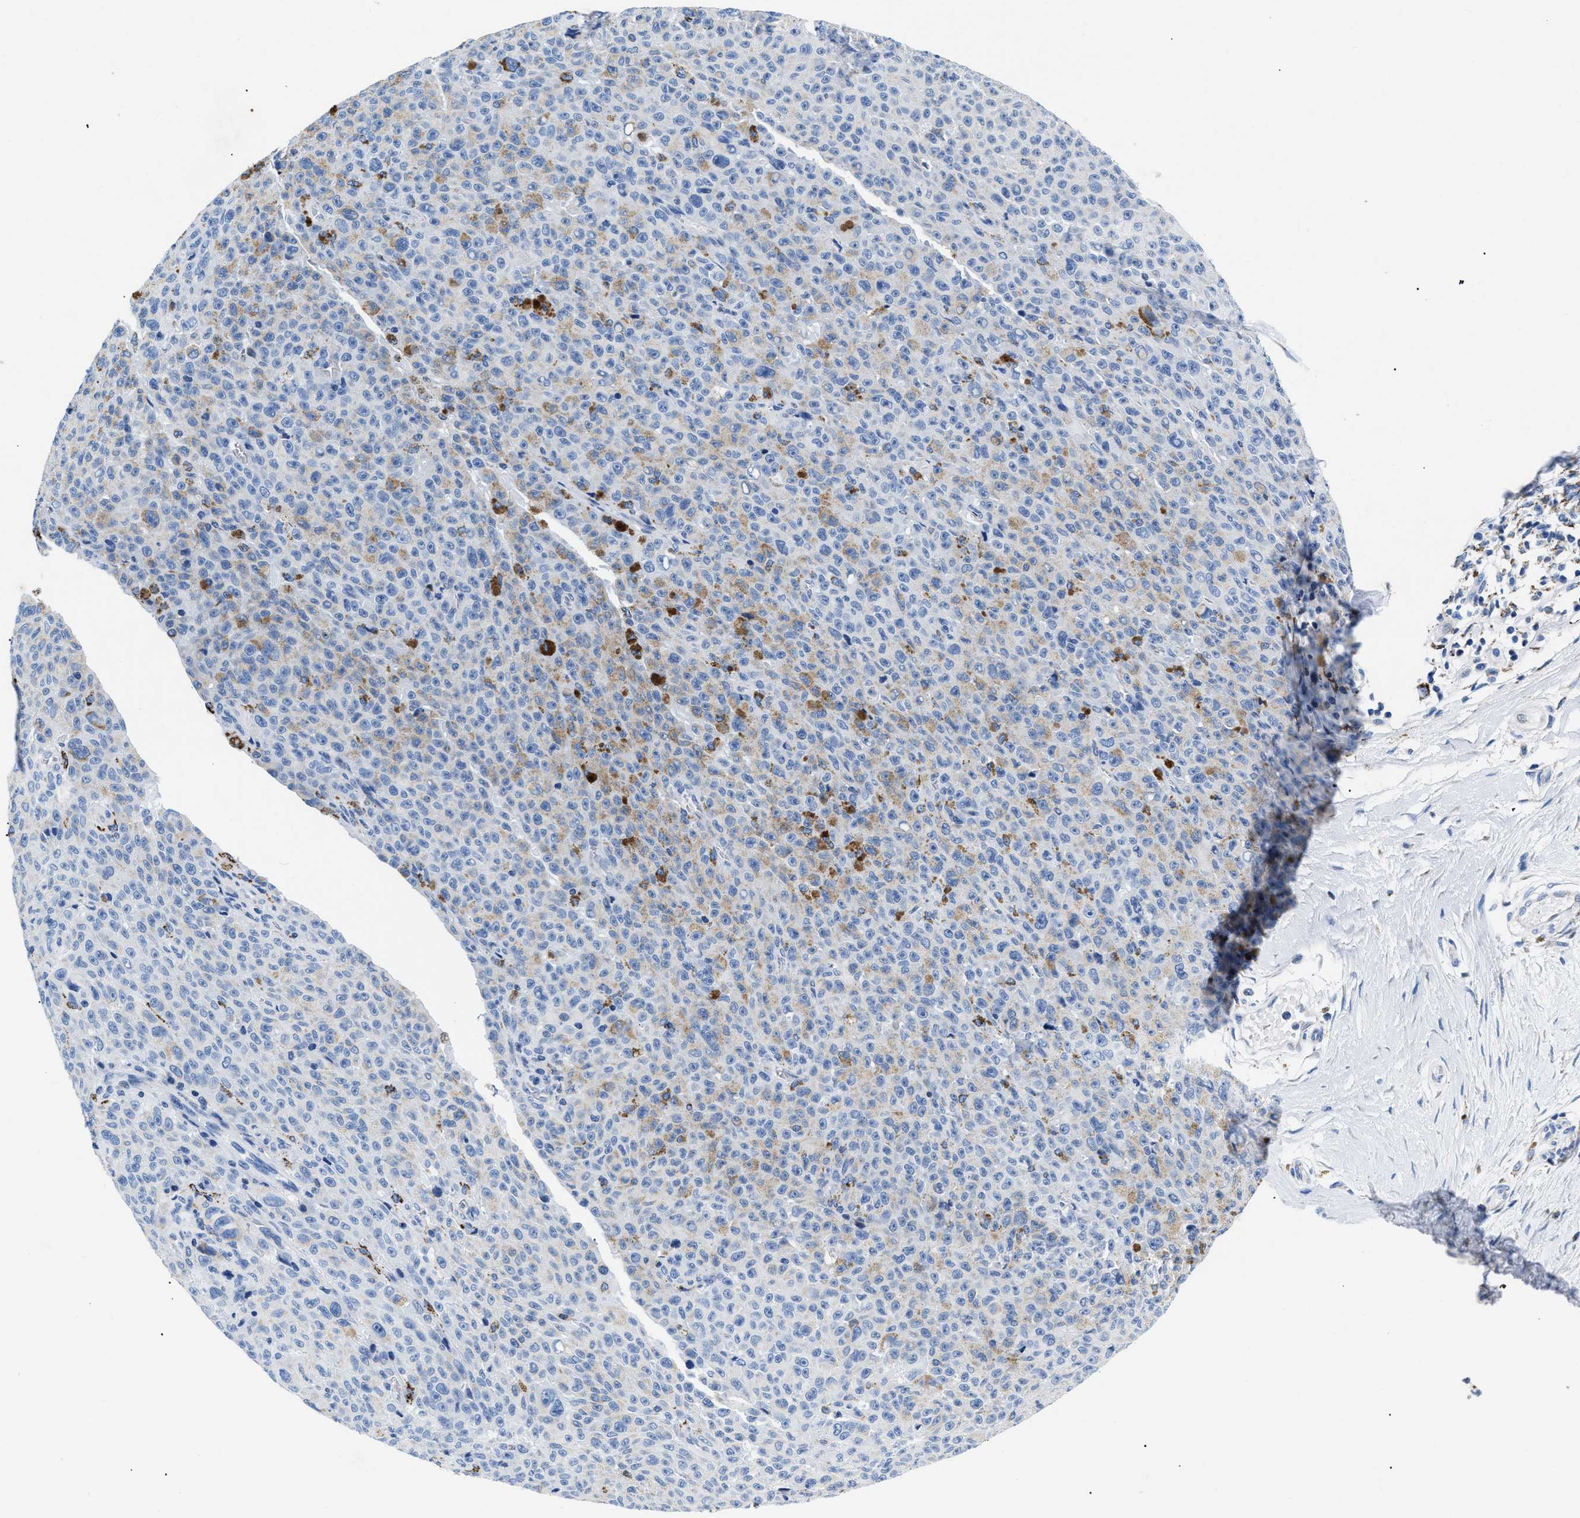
{"staining": {"intensity": "weak", "quantity": "<25%", "location": "cytoplasmic/membranous"}, "tissue": "melanoma", "cell_type": "Tumor cells", "image_type": "cancer", "snomed": [{"axis": "morphology", "description": "Malignant melanoma, NOS"}, {"axis": "topography", "description": "Skin"}], "caption": "The micrograph exhibits no significant expression in tumor cells of melanoma.", "gene": "GPR149", "patient": {"sex": "female", "age": 82}}